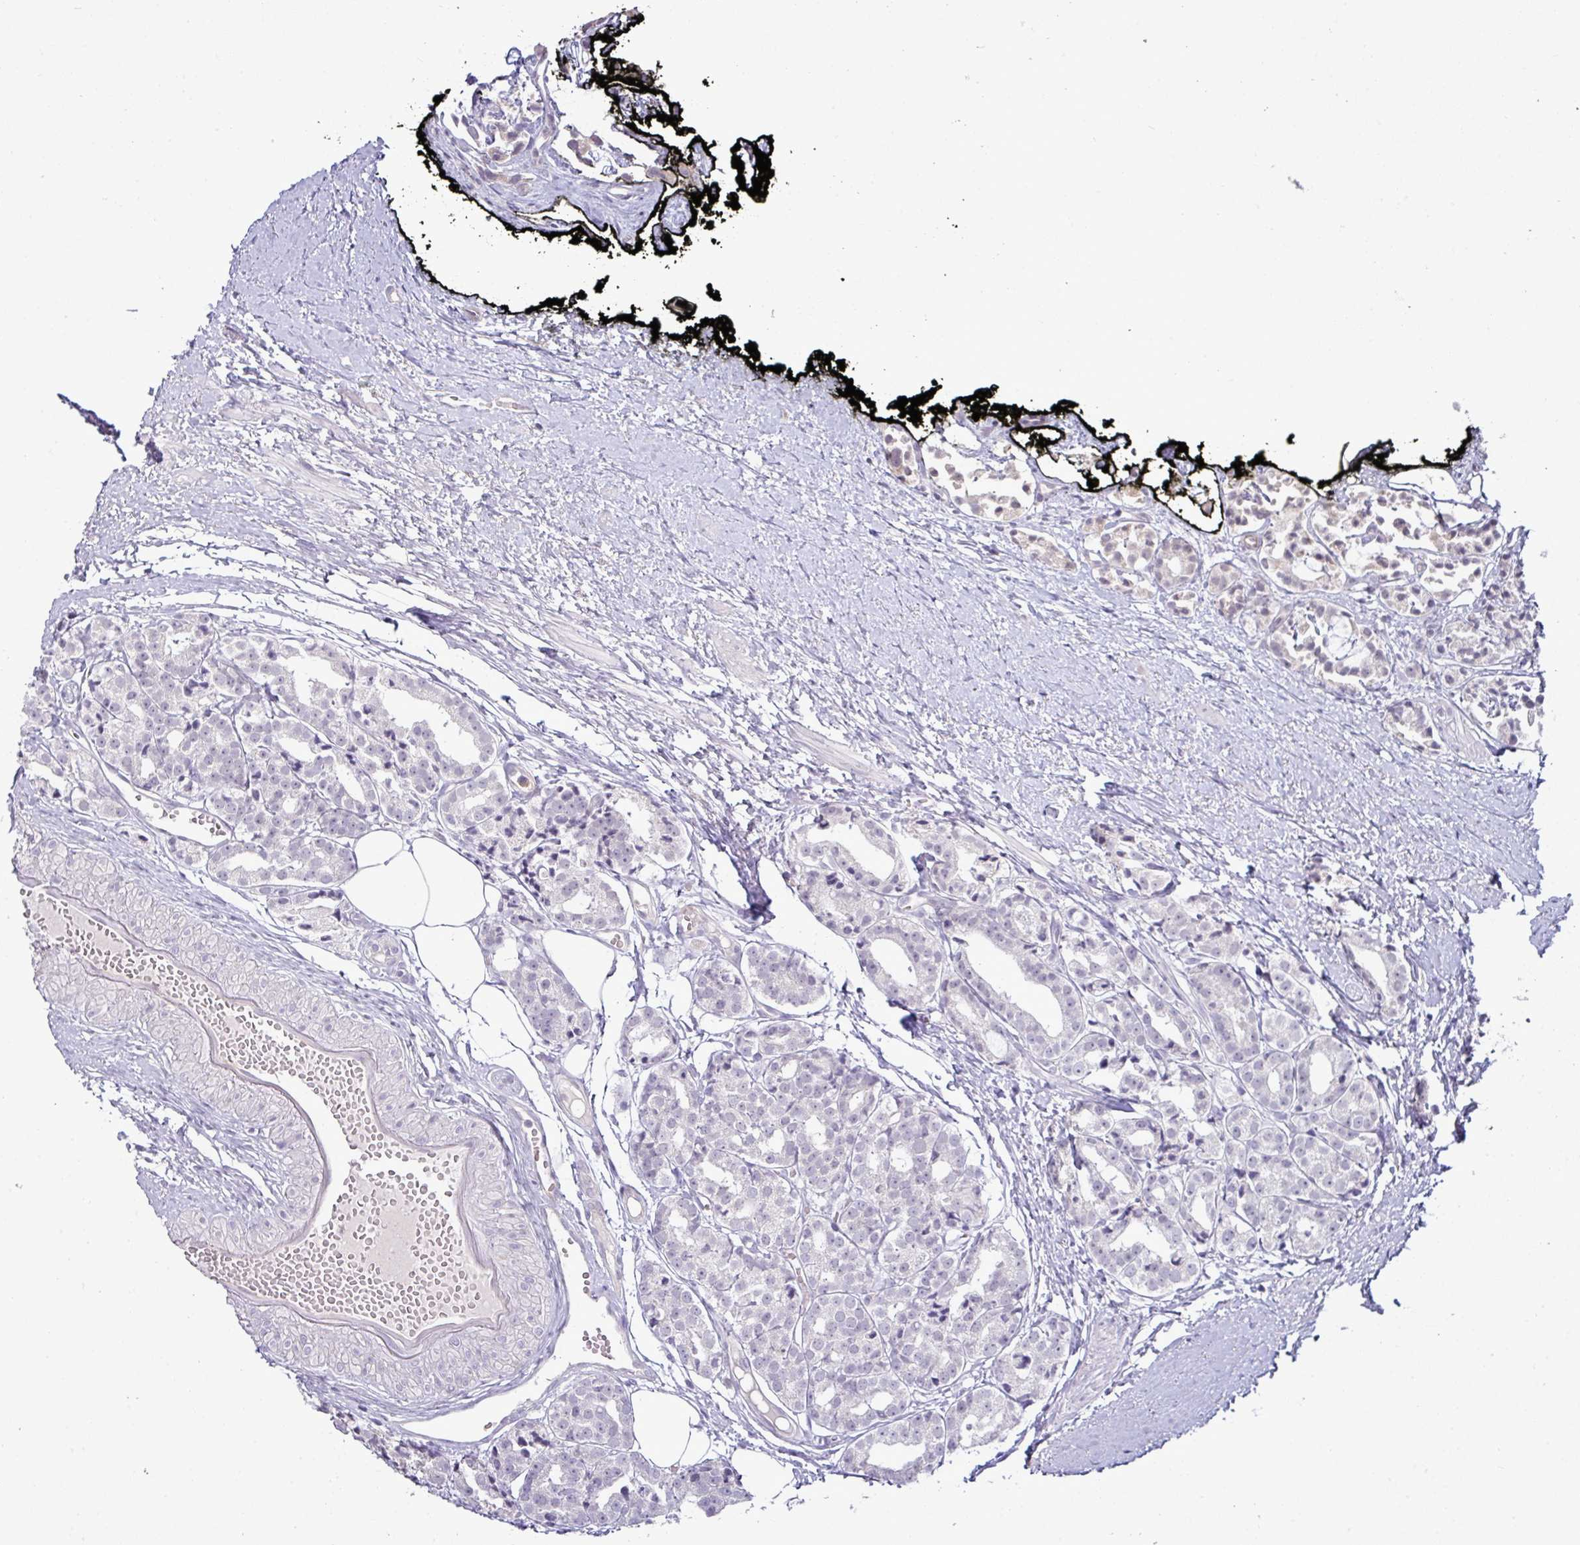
{"staining": {"intensity": "negative", "quantity": "none", "location": "none"}, "tissue": "prostate cancer", "cell_type": "Tumor cells", "image_type": "cancer", "snomed": [{"axis": "morphology", "description": "Adenocarcinoma, High grade"}, {"axis": "topography", "description": "Prostate"}], "caption": "This is an immunohistochemistry (IHC) micrograph of human prostate adenocarcinoma (high-grade). There is no positivity in tumor cells.", "gene": "HBEGF", "patient": {"sex": "male", "age": 71}}